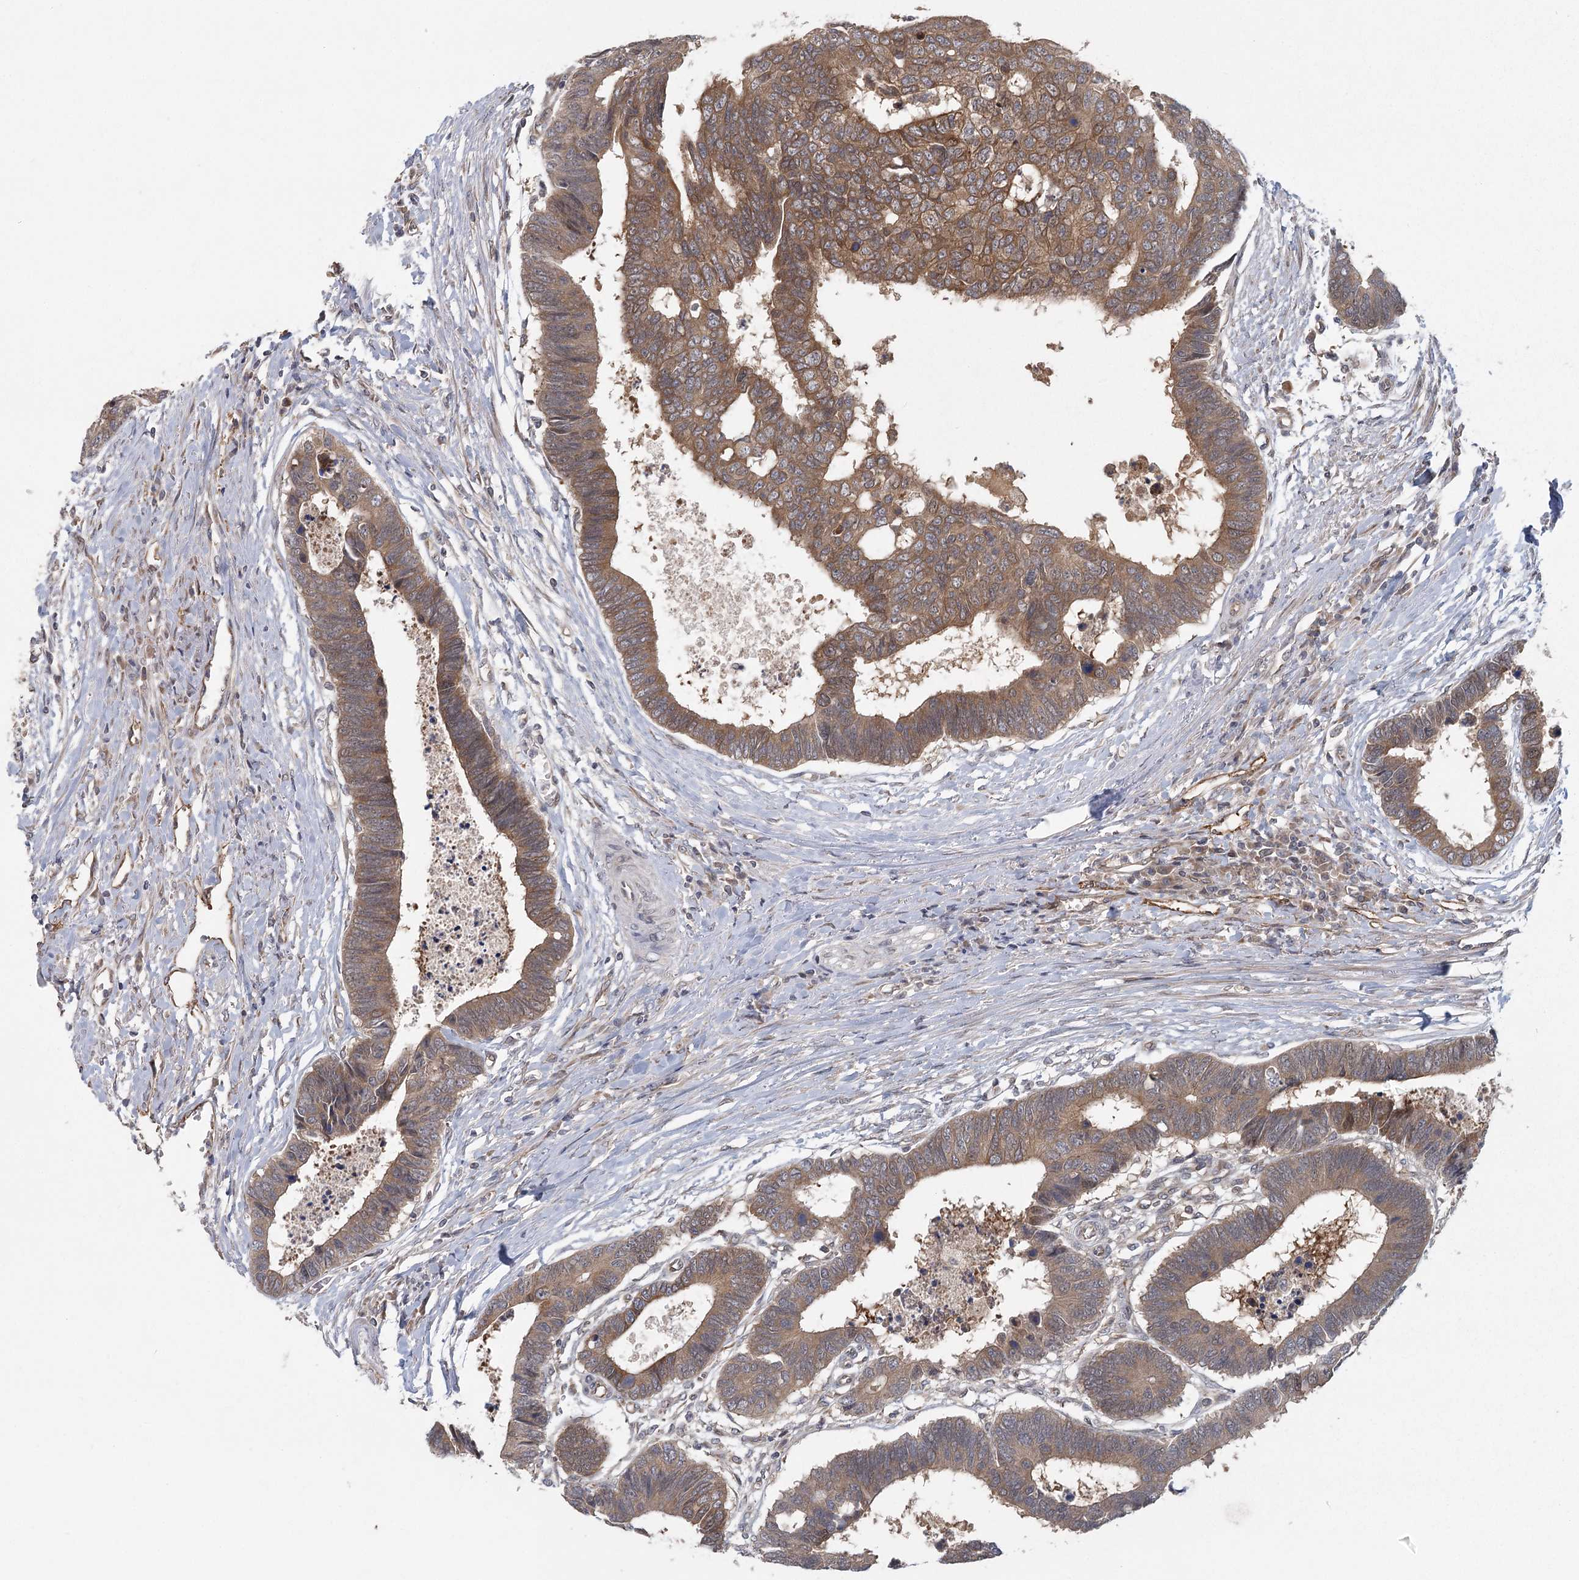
{"staining": {"intensity": "moderate", "quantity": ">75%", "location": "cytoplasmic/membranous"}, "tissue": "colorectal cancer", "cell_type": "Tumor cells", "image_type": "cancer", "snomed": [{"axis": "morphology", "description": "Adenocarcinoma, NOS"}, {"axis": "topography", "description": "Rectum"}], "caption": "Tumor cells show medium levels of moderate cytoplasmic/membranous positivity in about >75% of cells in colorectal adenocarcinoma.", "gene": "LRRC14B", "patient": {"sex": "male", "age": 84}}